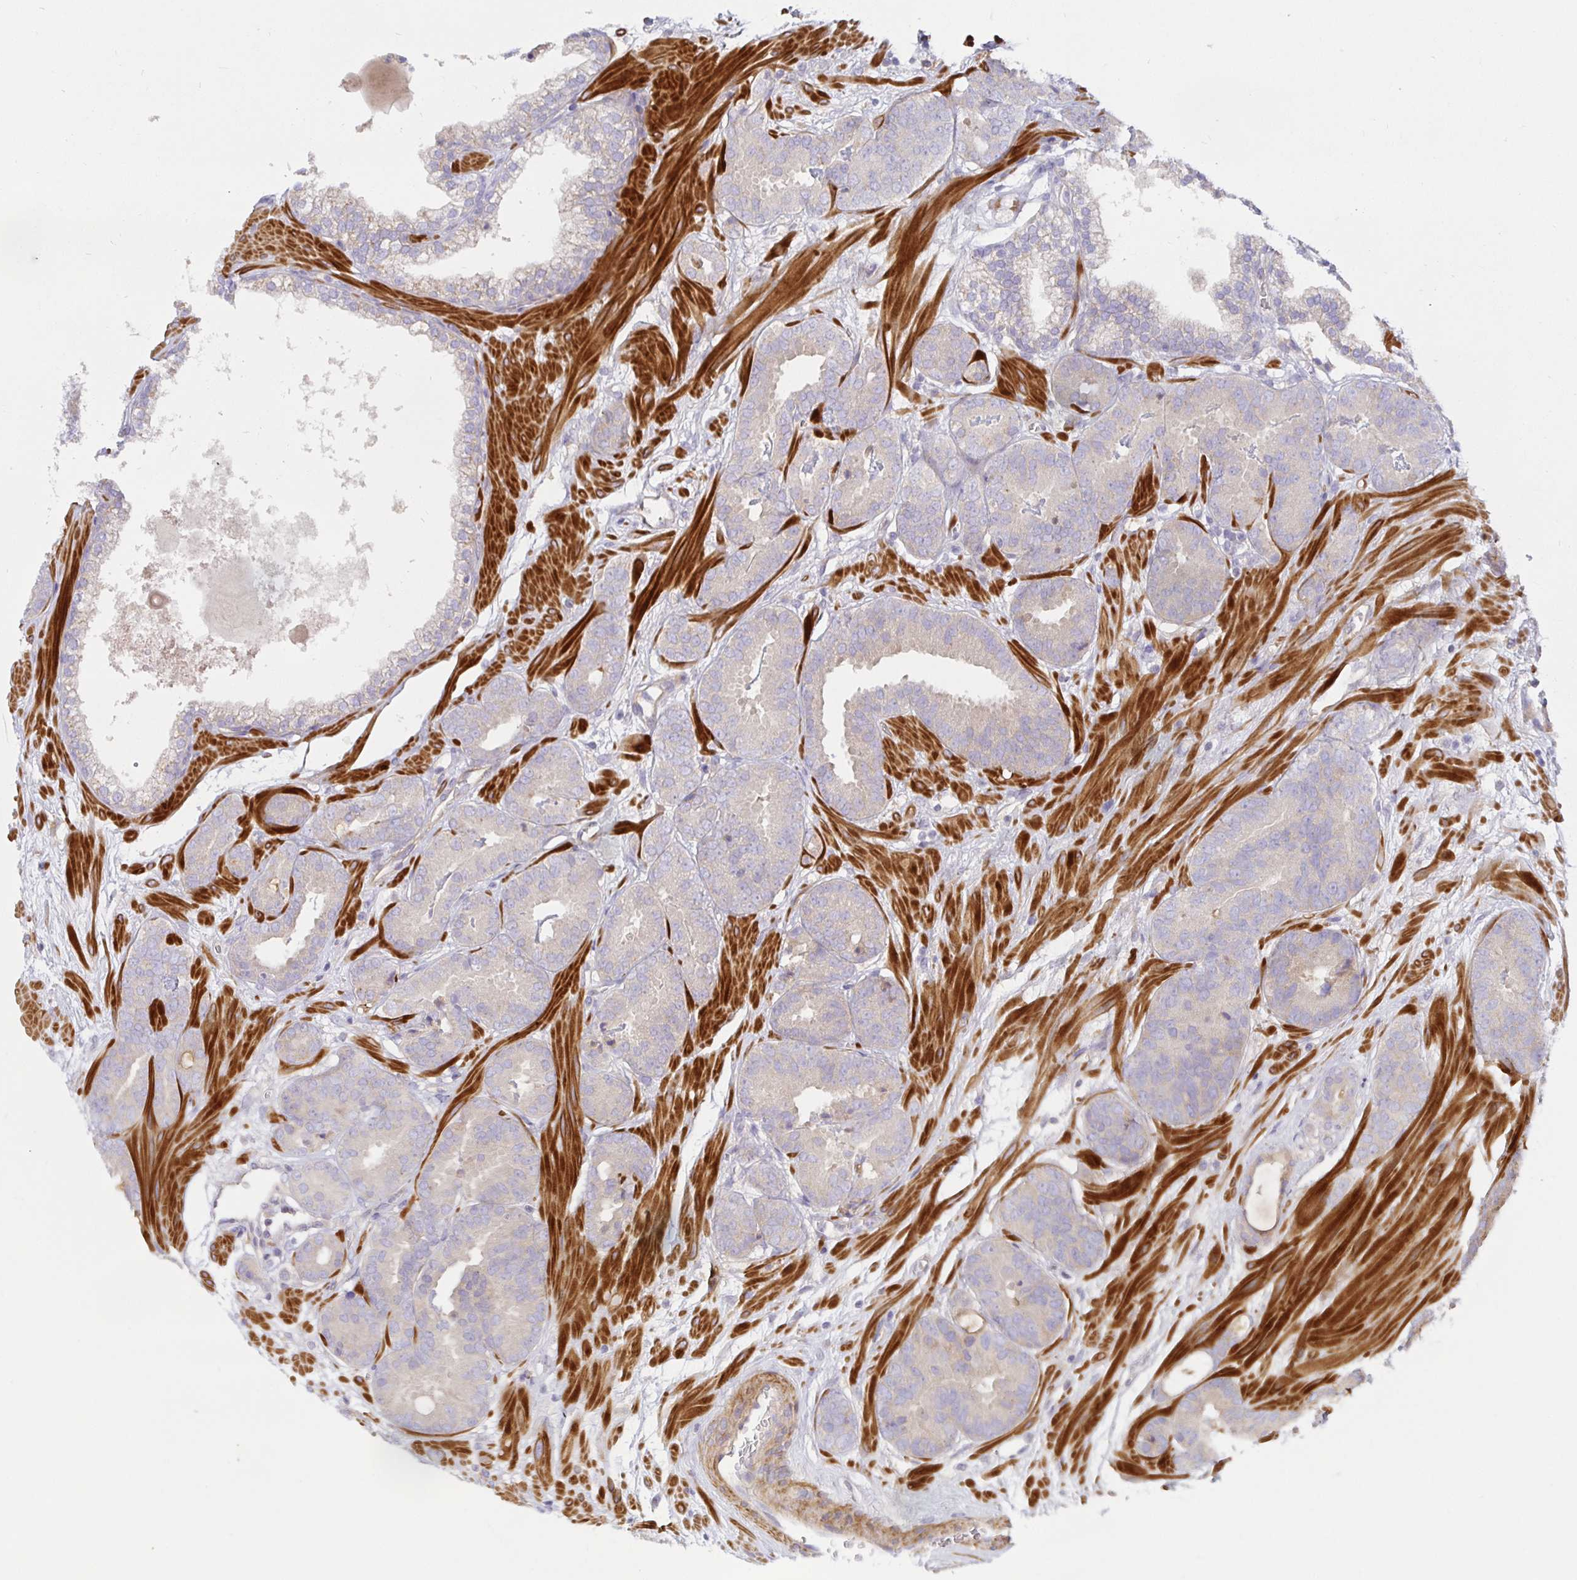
{"staining": {"intensity": "weak", "quantity": "<25%", "location": "cytoplasmic/membranous"}, "tissue": "prostate cancer", "cell_type": "Tumor cells", "image_type": "cancer", "snomed": [{"axis": "morphology", "description": "Adenocarcinoma, Low grade"}, {"axis": "topography", "description": "Prostate"}], "caption": "DAB (3,3'-diaminobenzidine) immunohistochemical staining of human prostate low-grade adenocarcinoma displays no significant expression in tumor cells.", "gene": "METTL22", "patient": {"sex": "male", "age": 62}}